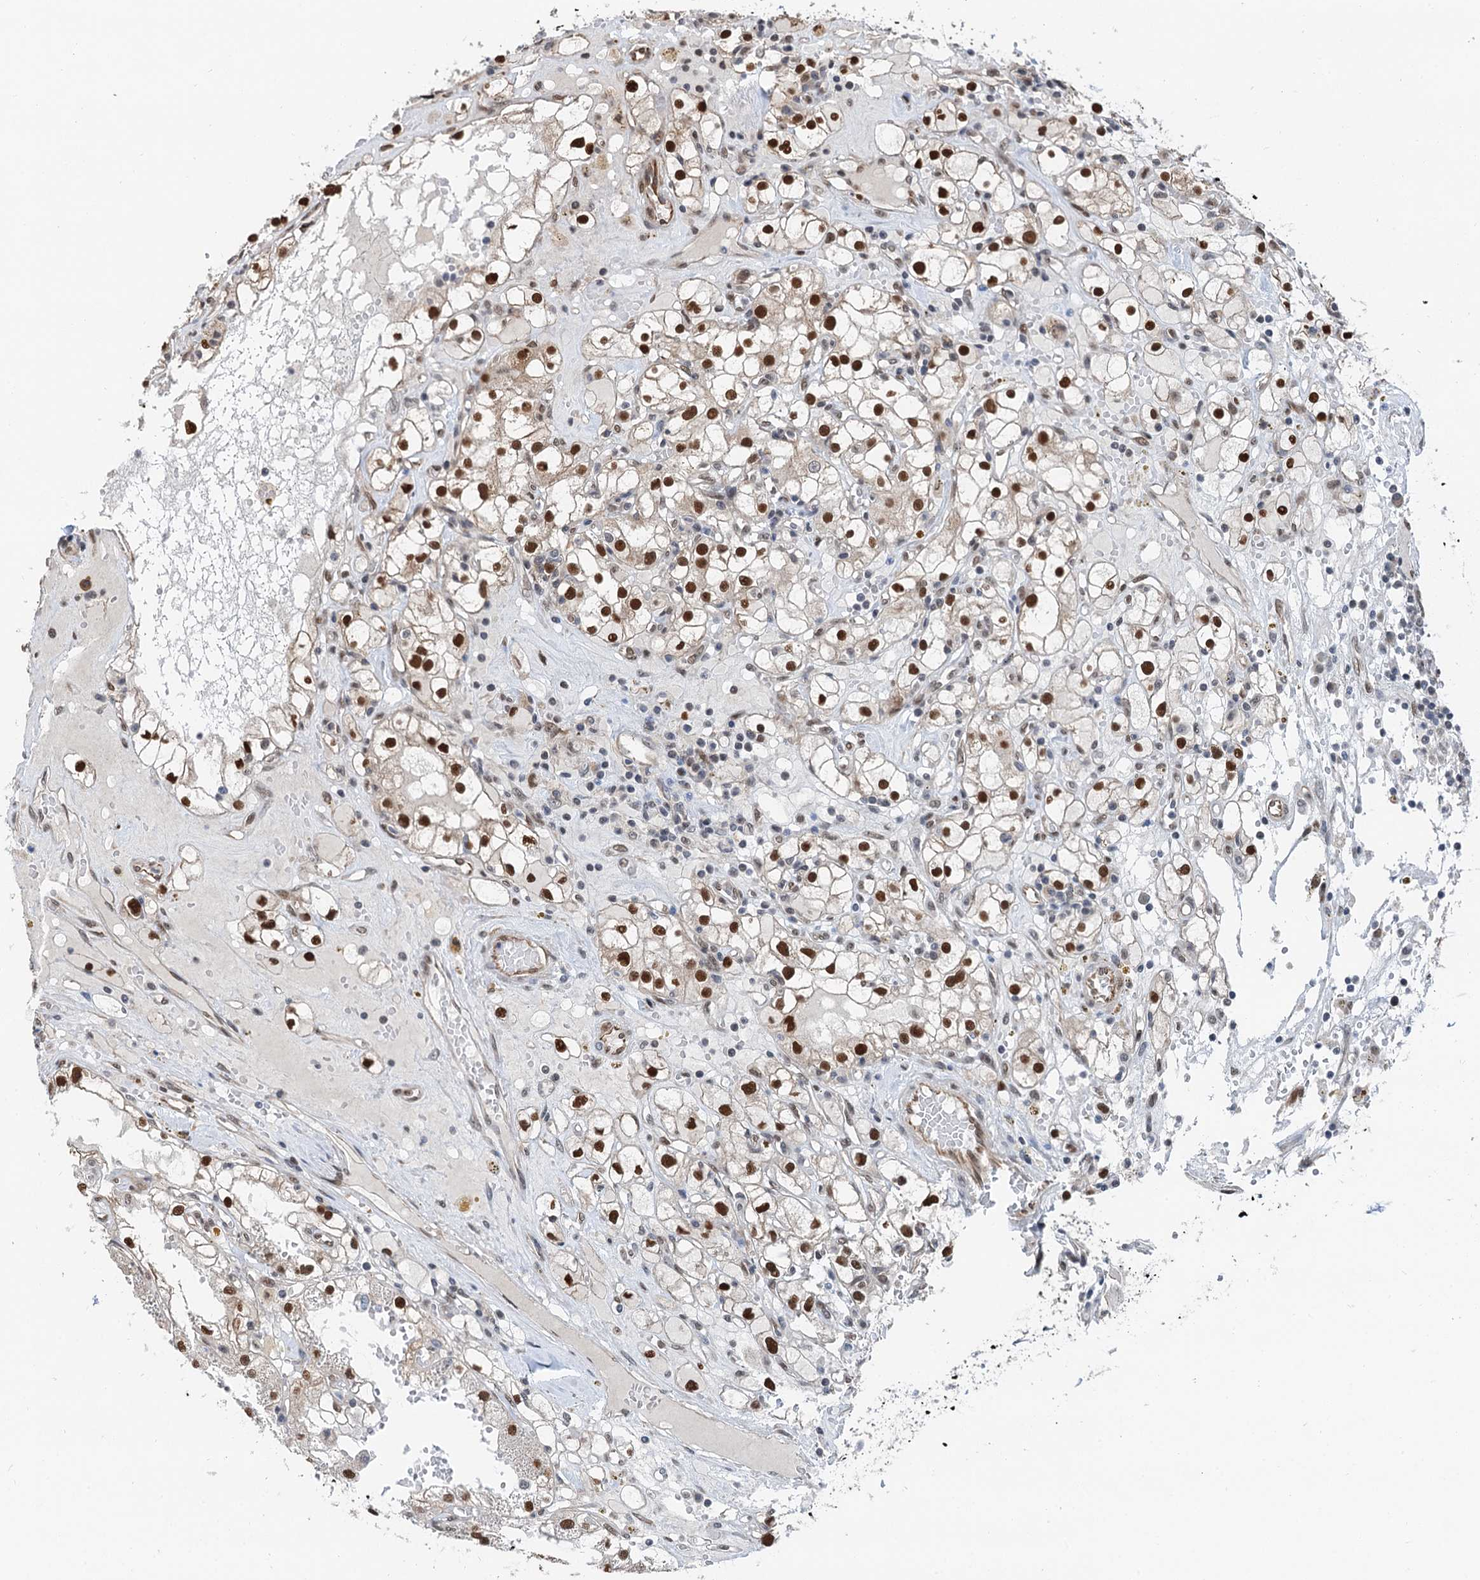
{"staining": {"intensity": "strong", "quantity": ">75%", "location": "nuclear"}, "tissue": "renal cancer", "cell_type": "Tumor cells", "image_type": "cancer", "snomed": [{"axis": "morphology", "description": "Adenocarcinoma, NOS"}, {"axis": "topography", "description": "Kidney"}], "caption": "Immunohistochemistry of human renal cancer (adenocarcinoma) reveals high levels of strong nuclear staining in approximately >75% of tumor cells.", "gene": "CFDP1", "patient": {"sex": "male", "age": 56}}